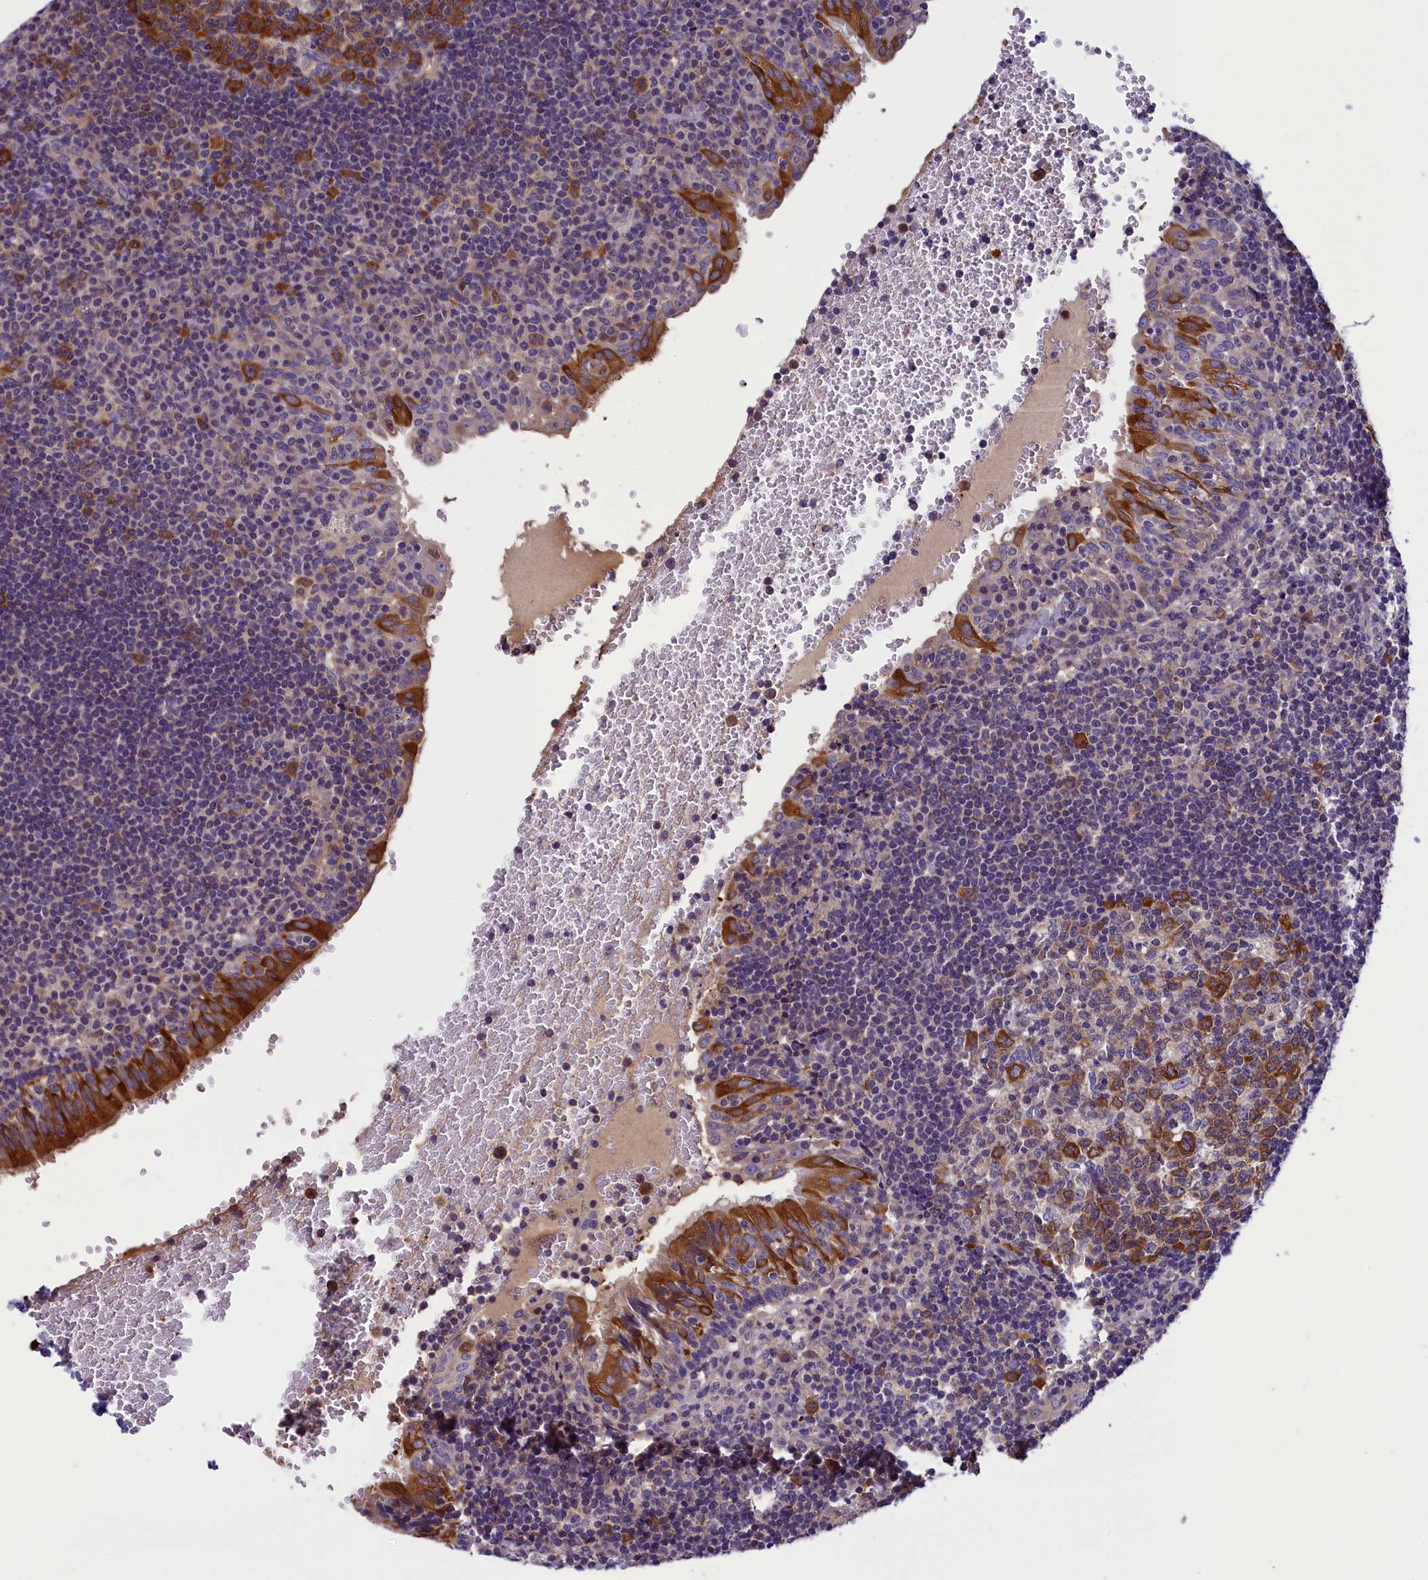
{"staining": {"intensity": "strong", "quantity": "25%-75%", "location": "cytoplasmic/membranous"}, "tissue": "tonsil", "cell_type": "Germinal center cells", "image_type": "normal", "snomed": [{"axis": "morphology", "description": "Normal tissue, NOS"}, {"axis": "topography", "description": "Tonsil"}], "caption": "A high amount of strong cytoplasmic/membranous staining is present in approximately 25%-75% of germinal center cells in normal tonsil. The staining was performed using DAB to visualize the protein expression in brown, while the nuclei were stained in blue with hematoxylin (Magnification: 20x).", "gene": "ABCC8", "patient": {"sex": "female", "age": 40}}